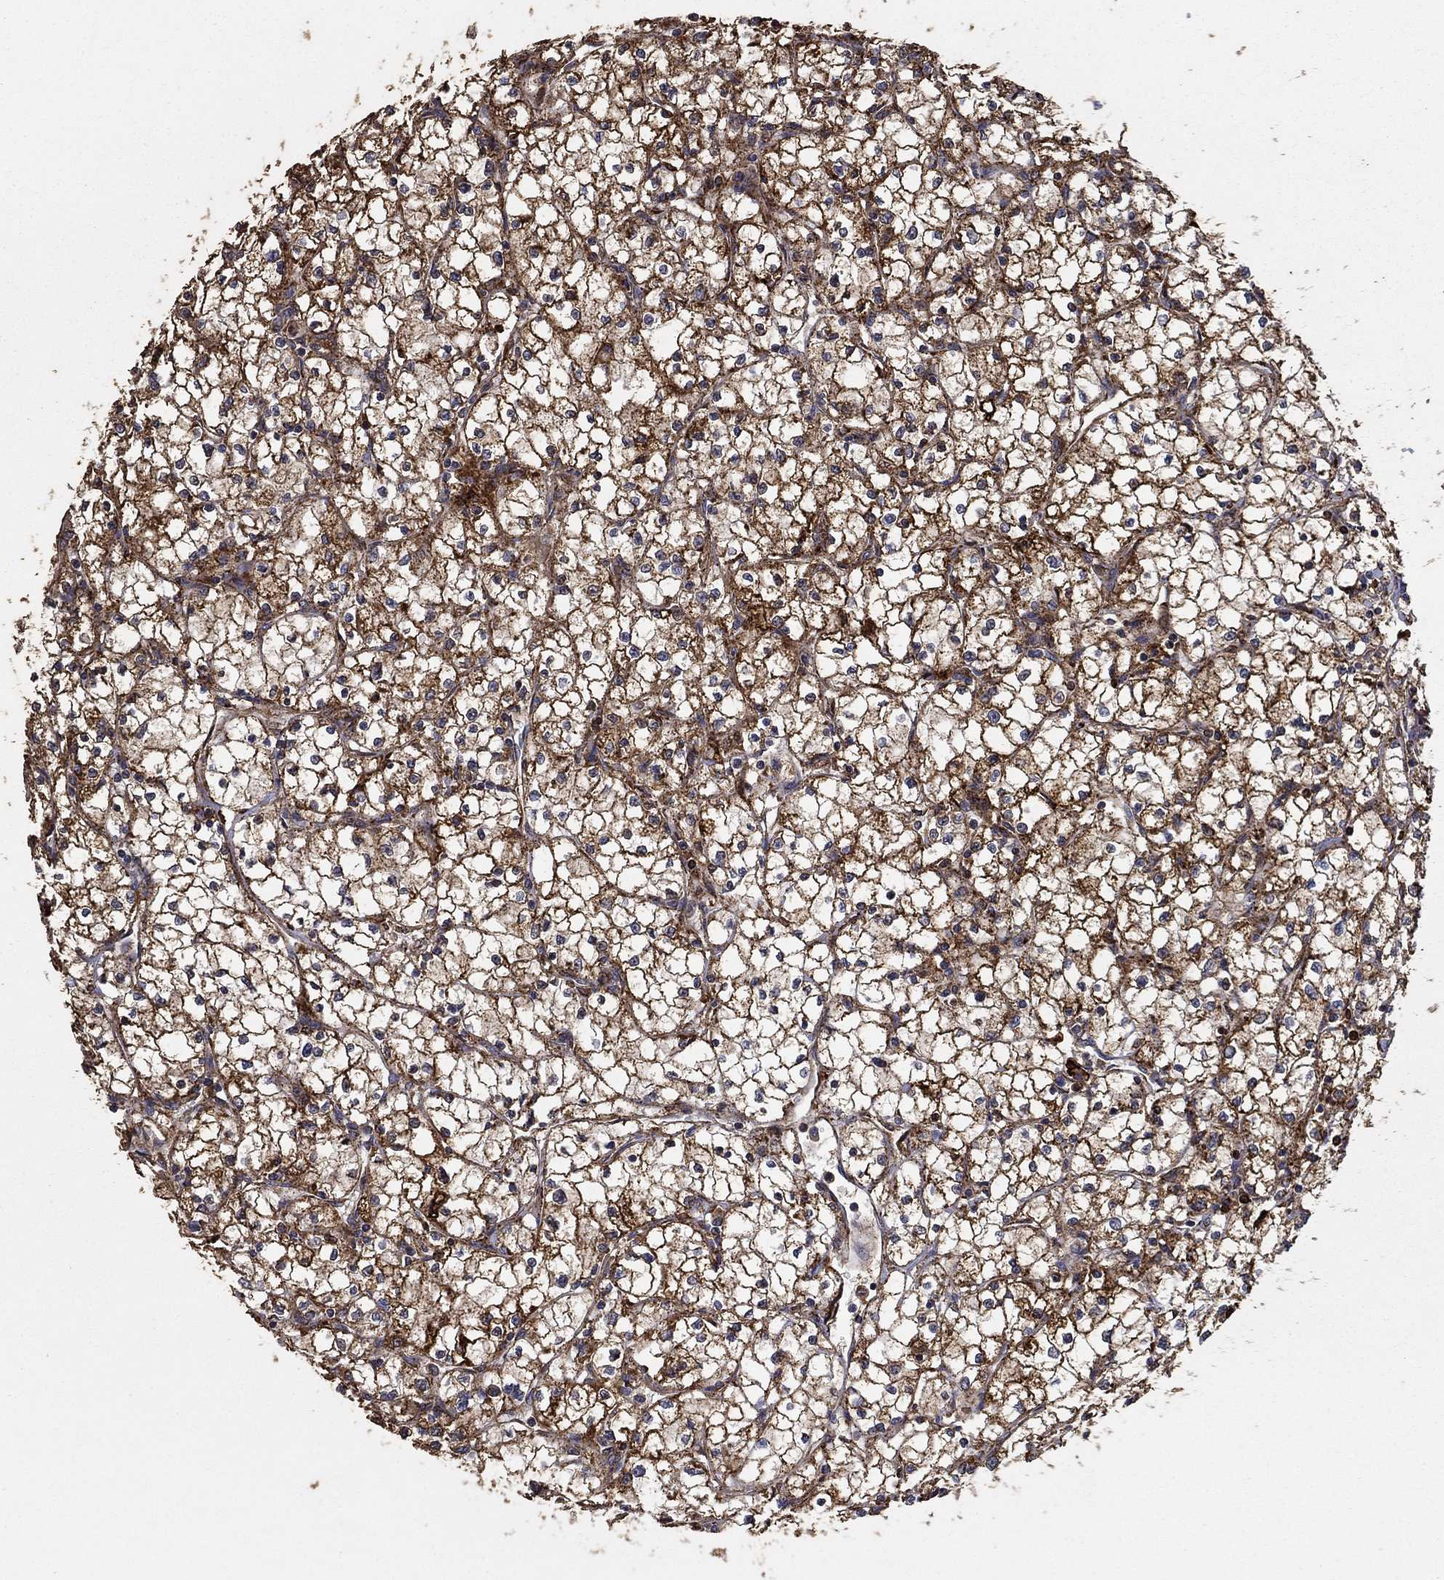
{"staining": {"intensity": "strong", "quantity": ">75%", "location": "cytoplasmic/membranous"}, "tissue": "renal cancer", "cell_type": "Tumor cells", "image_type": "cancer", "snomed": [{"axis": "morphology", "description": "Adenocarcinoma, NOS"}, {"axis": "topography", "description": "Kidney"}], "caption": "Strong cytoplasmic/membranous positivity is present in approximately >75% of tumor cells in adenocarcinoma (renal).", "gene": "IFRD1", "patient": {"sex": "male", "age": 67}}